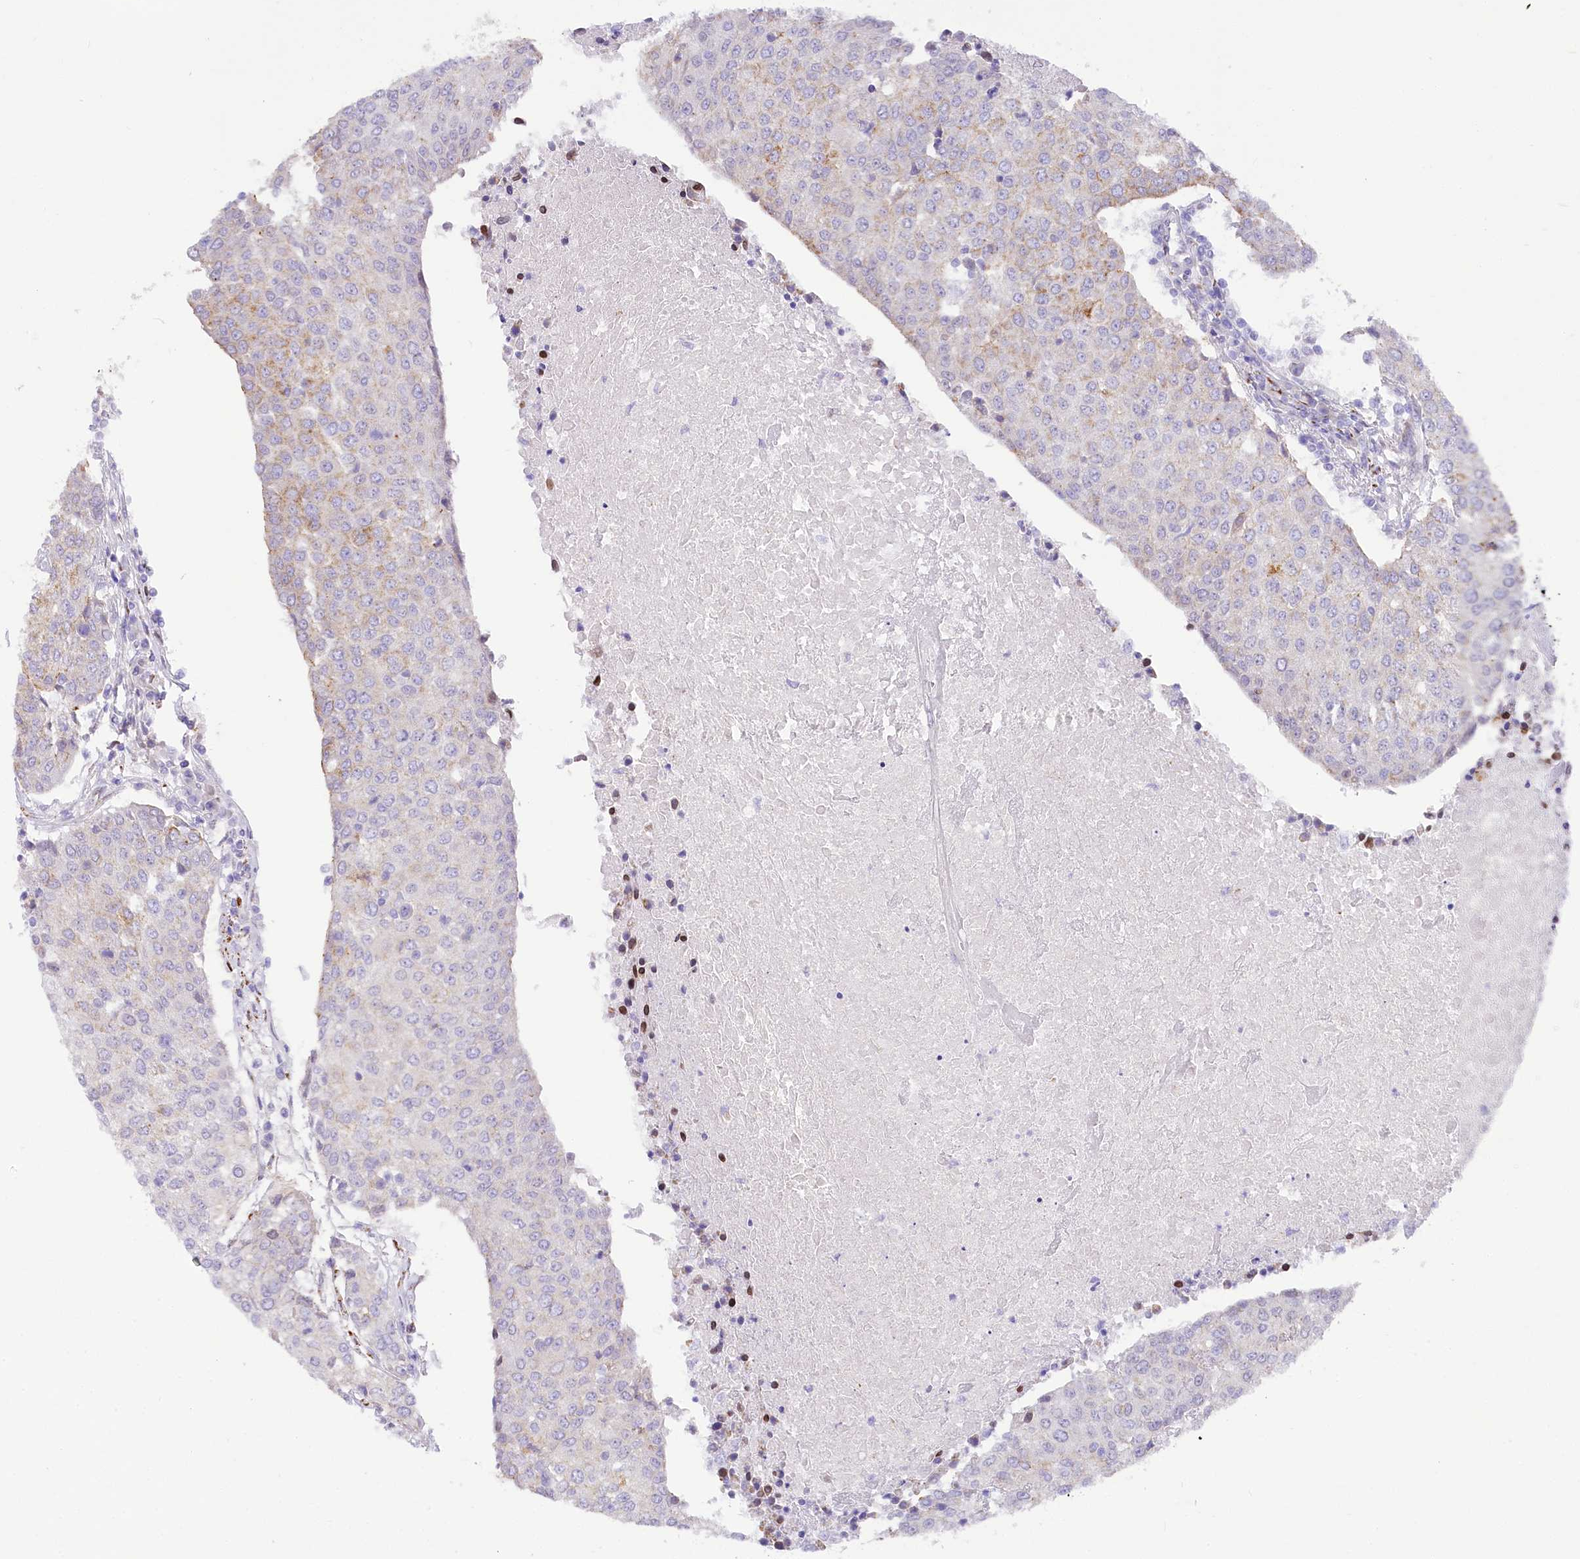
{"staining": {"intensity": "negative", "quantity": "none", "location": "none"}, "tissue": "urothelial cancer", "cell_type": "Tumor cells", "image_type": "cancer", "snomed": [{"axis": "morphology", "description": "Urothelial carcinoma, High grade"}, {"axis": "topography", "description": "Urinary bladder"}], "caption": "DAB immunohistochemical staining of high-grade urothelial carcinoma displays no significant expression in tumor cells.", "gene": "PPIP5K2", "patient": {"sex": "female", "age": 85}}